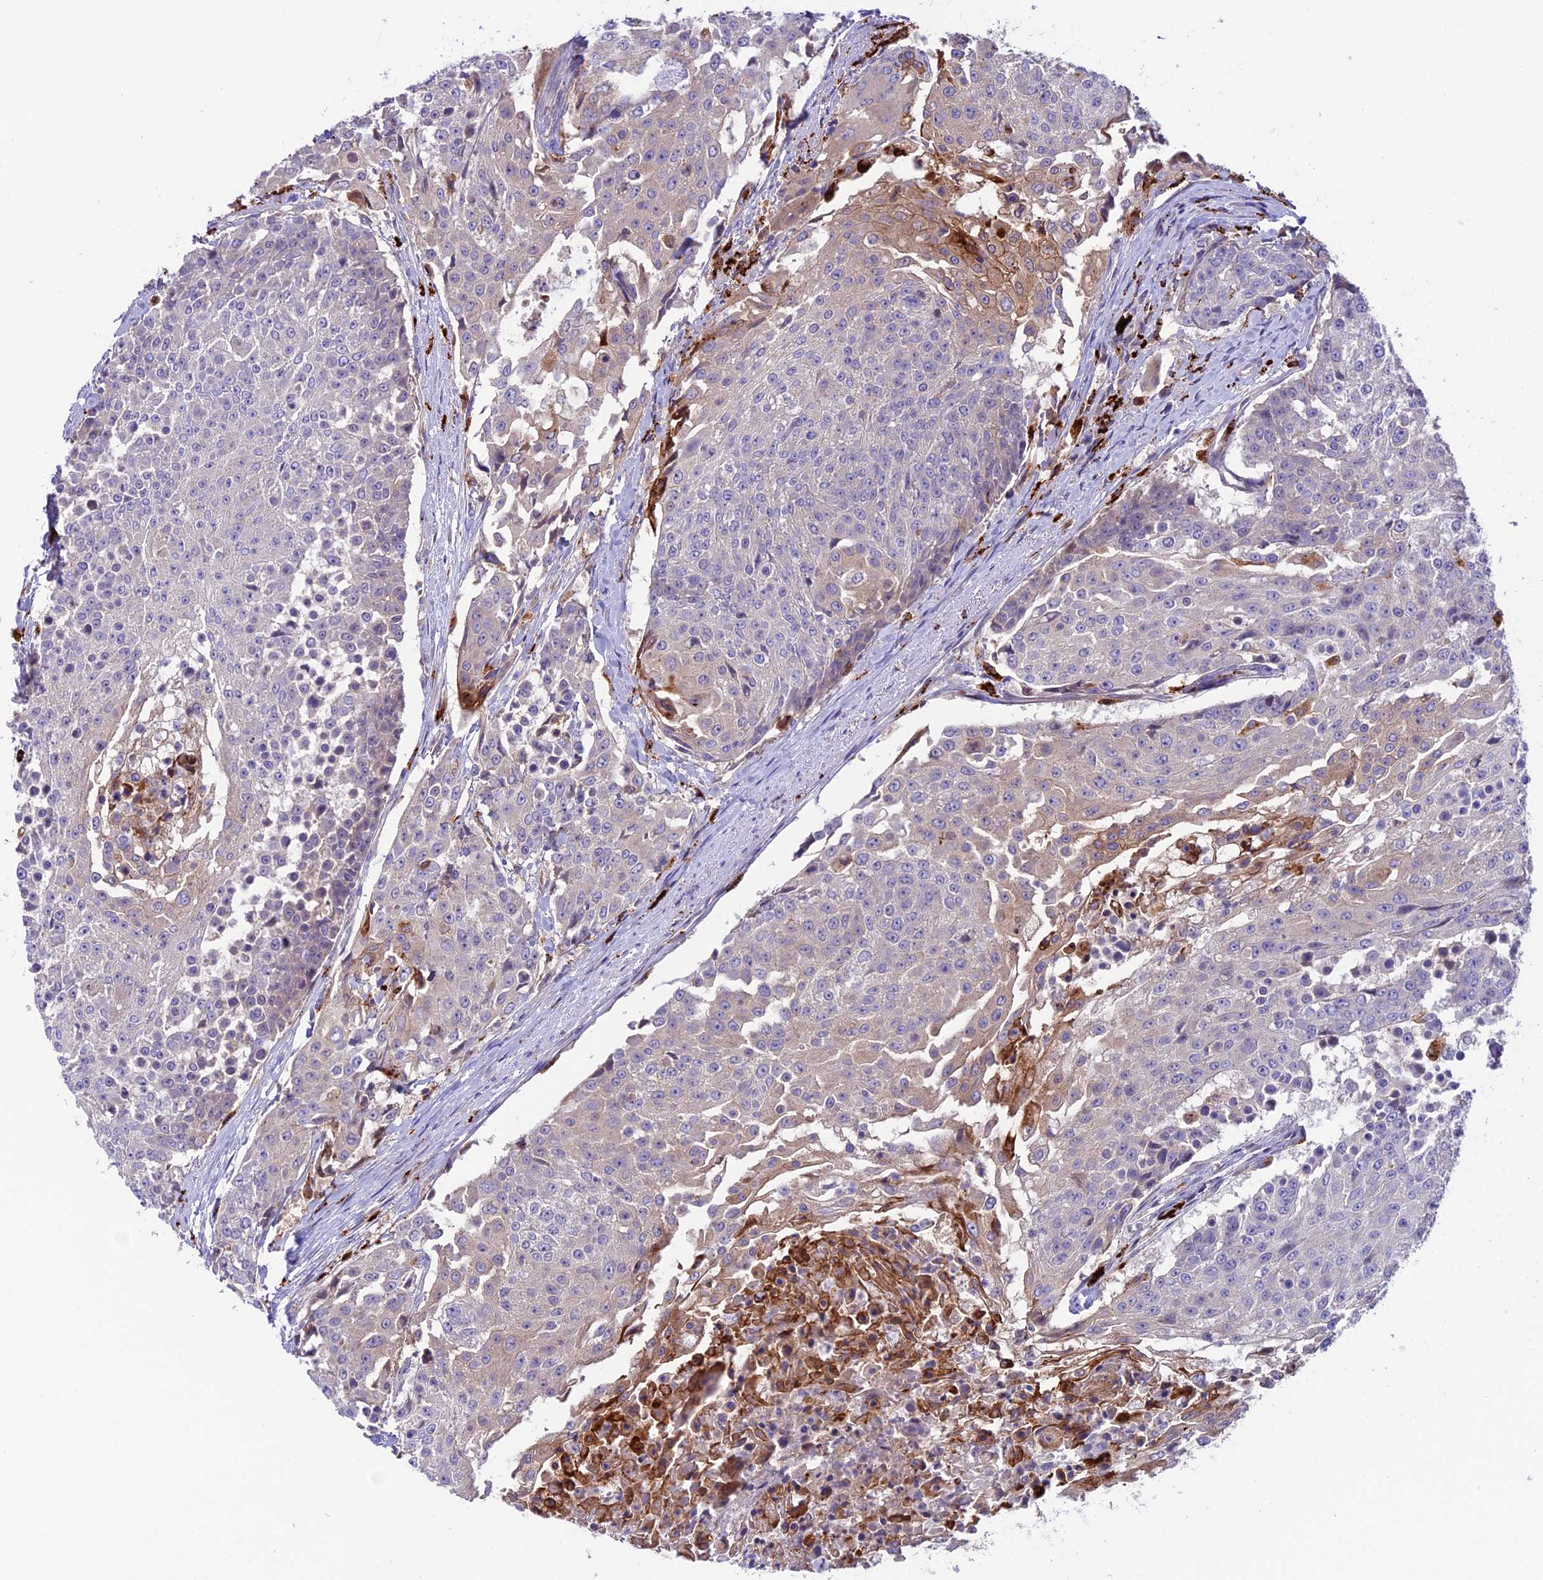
{"staining": {"intensity": "weak", "quantity": "<25%", "location": "cytoplasmic/membranous"}, "tissue": "urothelial cancer", "cell_type": "Tumor cells", "image_type": "cancer", "snomed": [{"axis": "morphology", "description": "Urothelial carcinoma, High grade"}, {"axis": "topography", "description": "Urinary bladder"}], "caption": "Immunohistochemical staining of urothelial cancer reveals no significant positivity in tumor cells.", "gene": "ARHGEF18", "patient": {"sex": "female", "age": 63}}